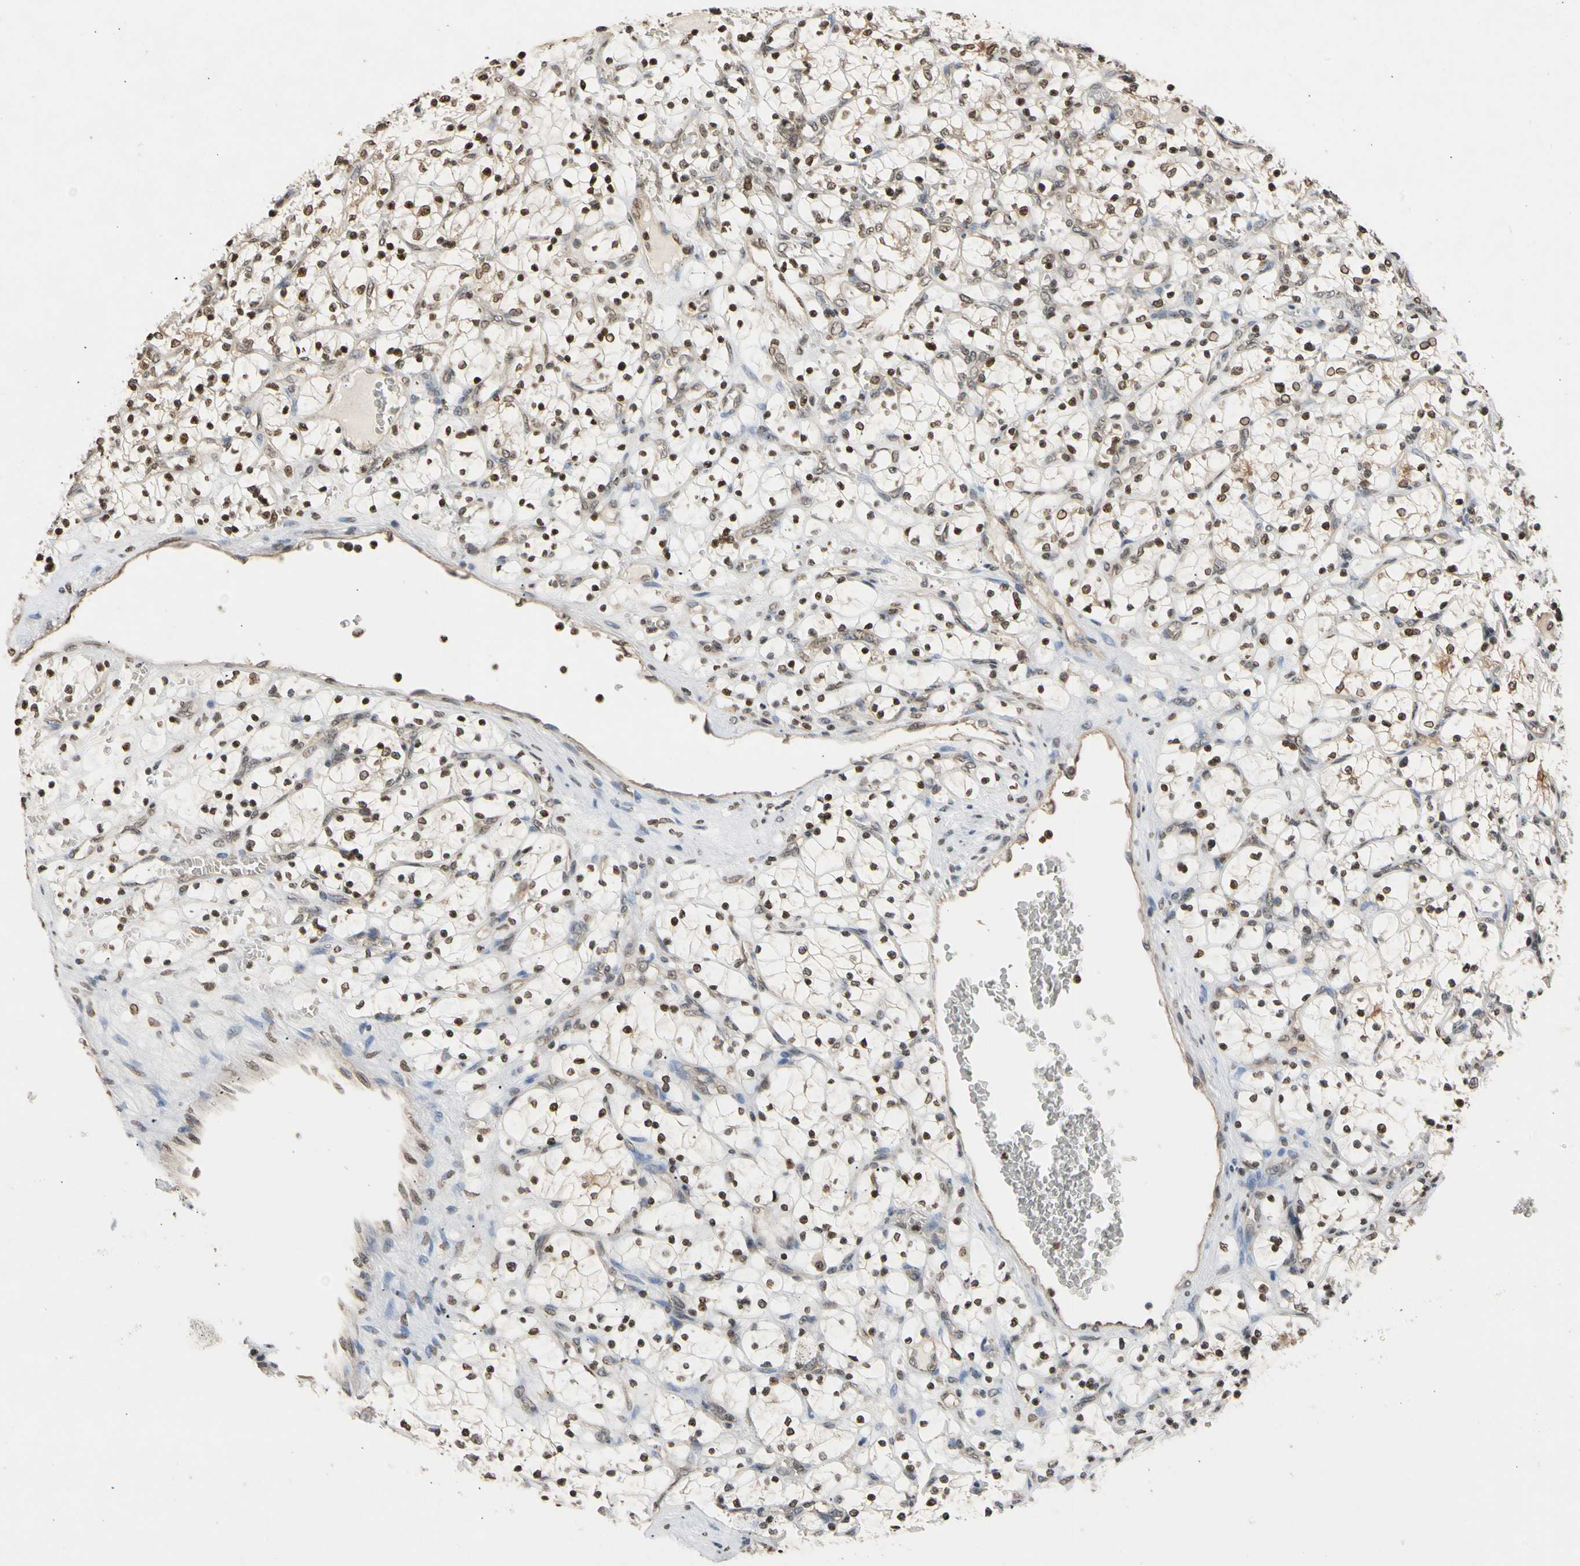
{"staining": {"intensity": "weak", "quantity": "25%-75%", "location": "cytoplasmic/membranous,nuclear"}, "tissue": "renal cancer", "cell_type": "Tumor cells", "image_type": "cancer", "snomed": [{"axis": "morphology", "description": "Adenocarcinoma, NOS"}, {"axis": "topography", "description": "Kidney"}], "caption": "Renal adenocarcinoma was stained to show a protein in brown. There is low levels of weak cytoplasmic/membranous and nuclear expression in about 25%-75% of tumor cells.", "gene": "GPX4", "patient": {"sex": "female", "age": 69}}